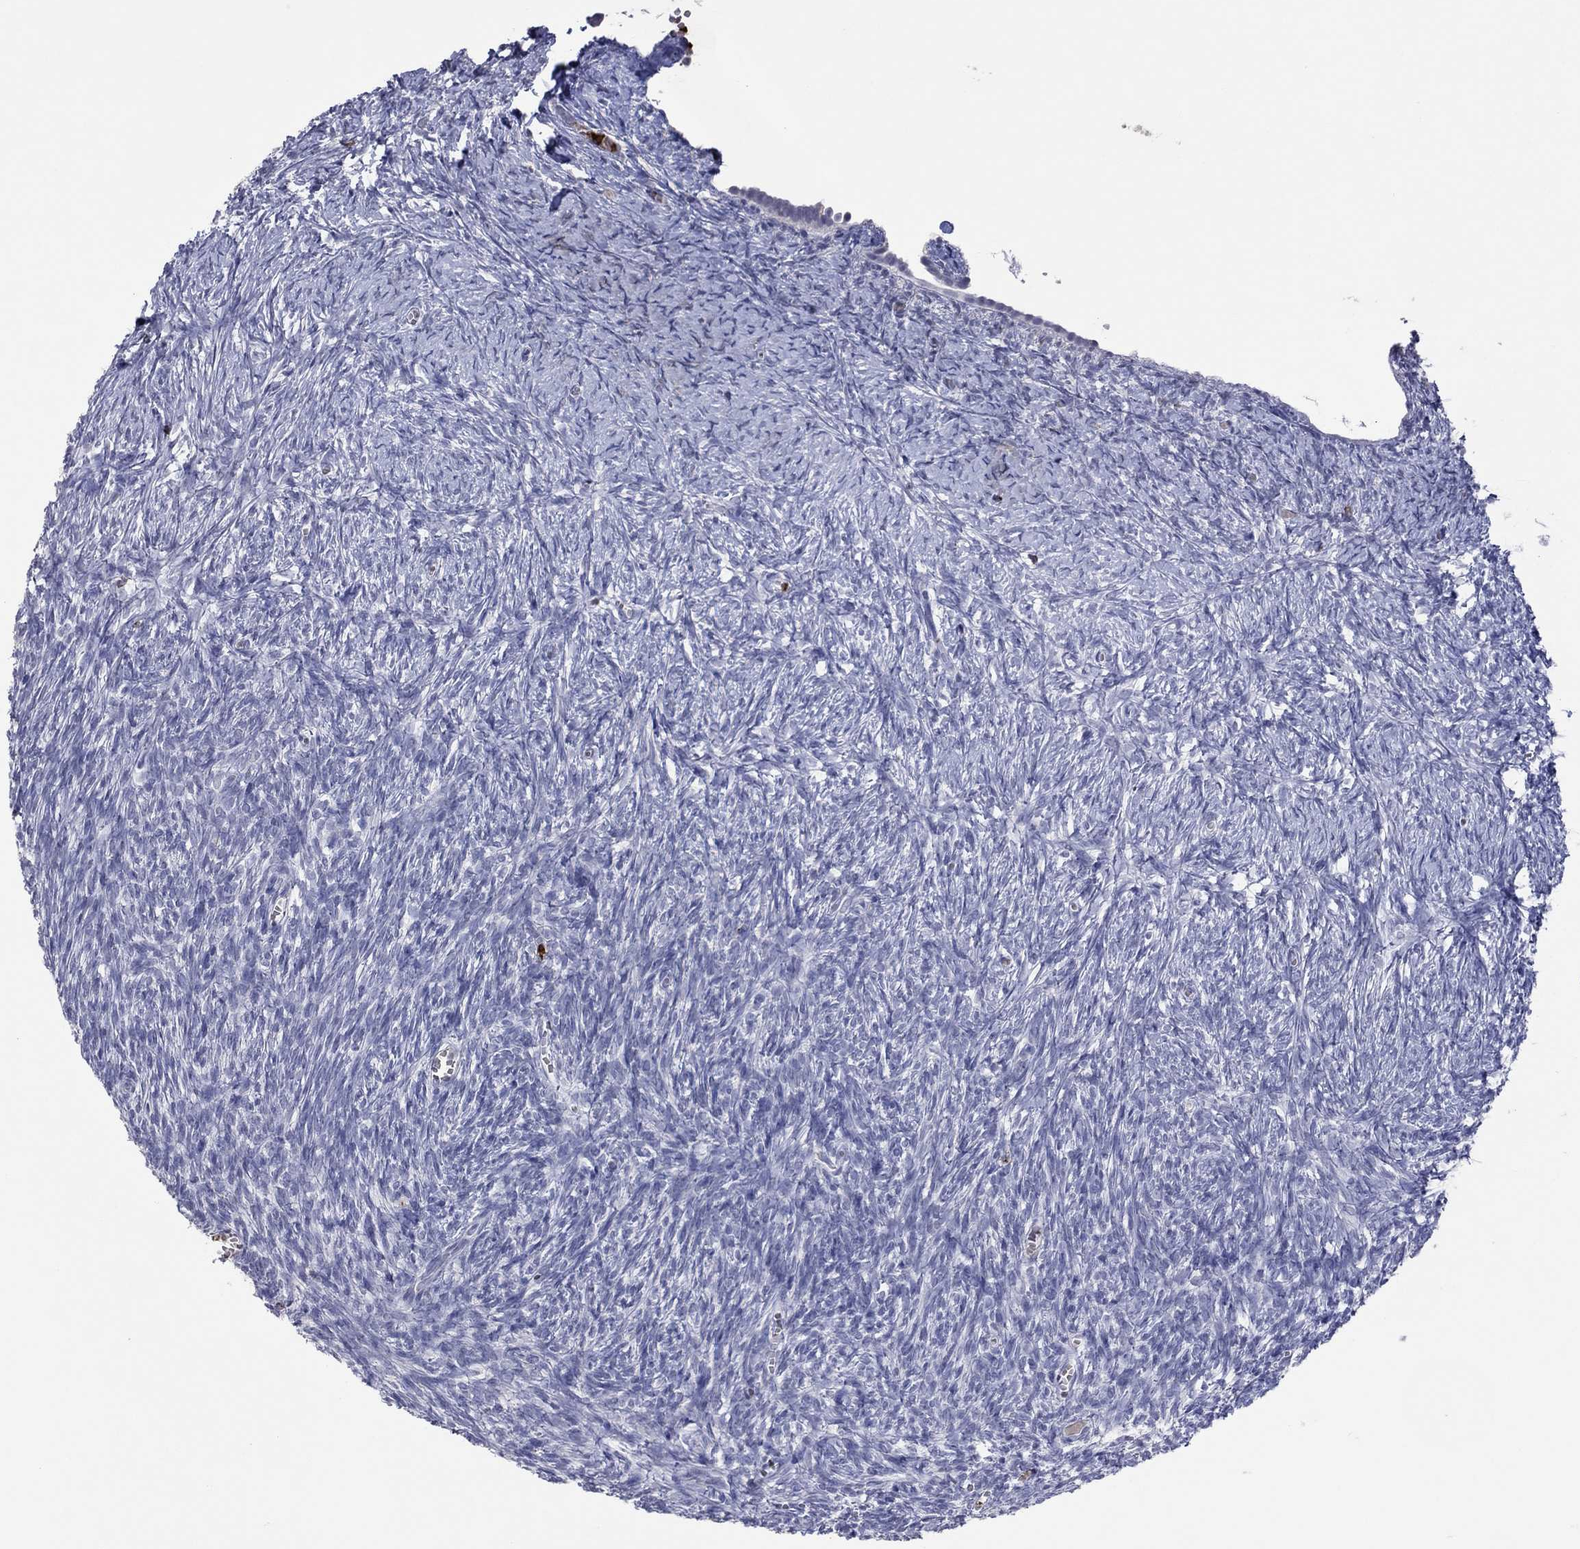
{"staining": {"intensity": "negative", "quantity": "none", "location": "none"}, "tissue": "ovary", "cell_type": "Follicle cells", "image_type": "normal", "snomed": [{"axis": "morphology", "description": "Normal tissue, NOS"}, {"axis": "topography", "description": "Ovary"}], "caption": "DAB (3,3'-diaminobenzidine) immunohistochemical staining of normal human ovary displays no significant positivity in follicle cells.", "gene": "CCL5", "patient": {"sex": "female", "age": 43}}